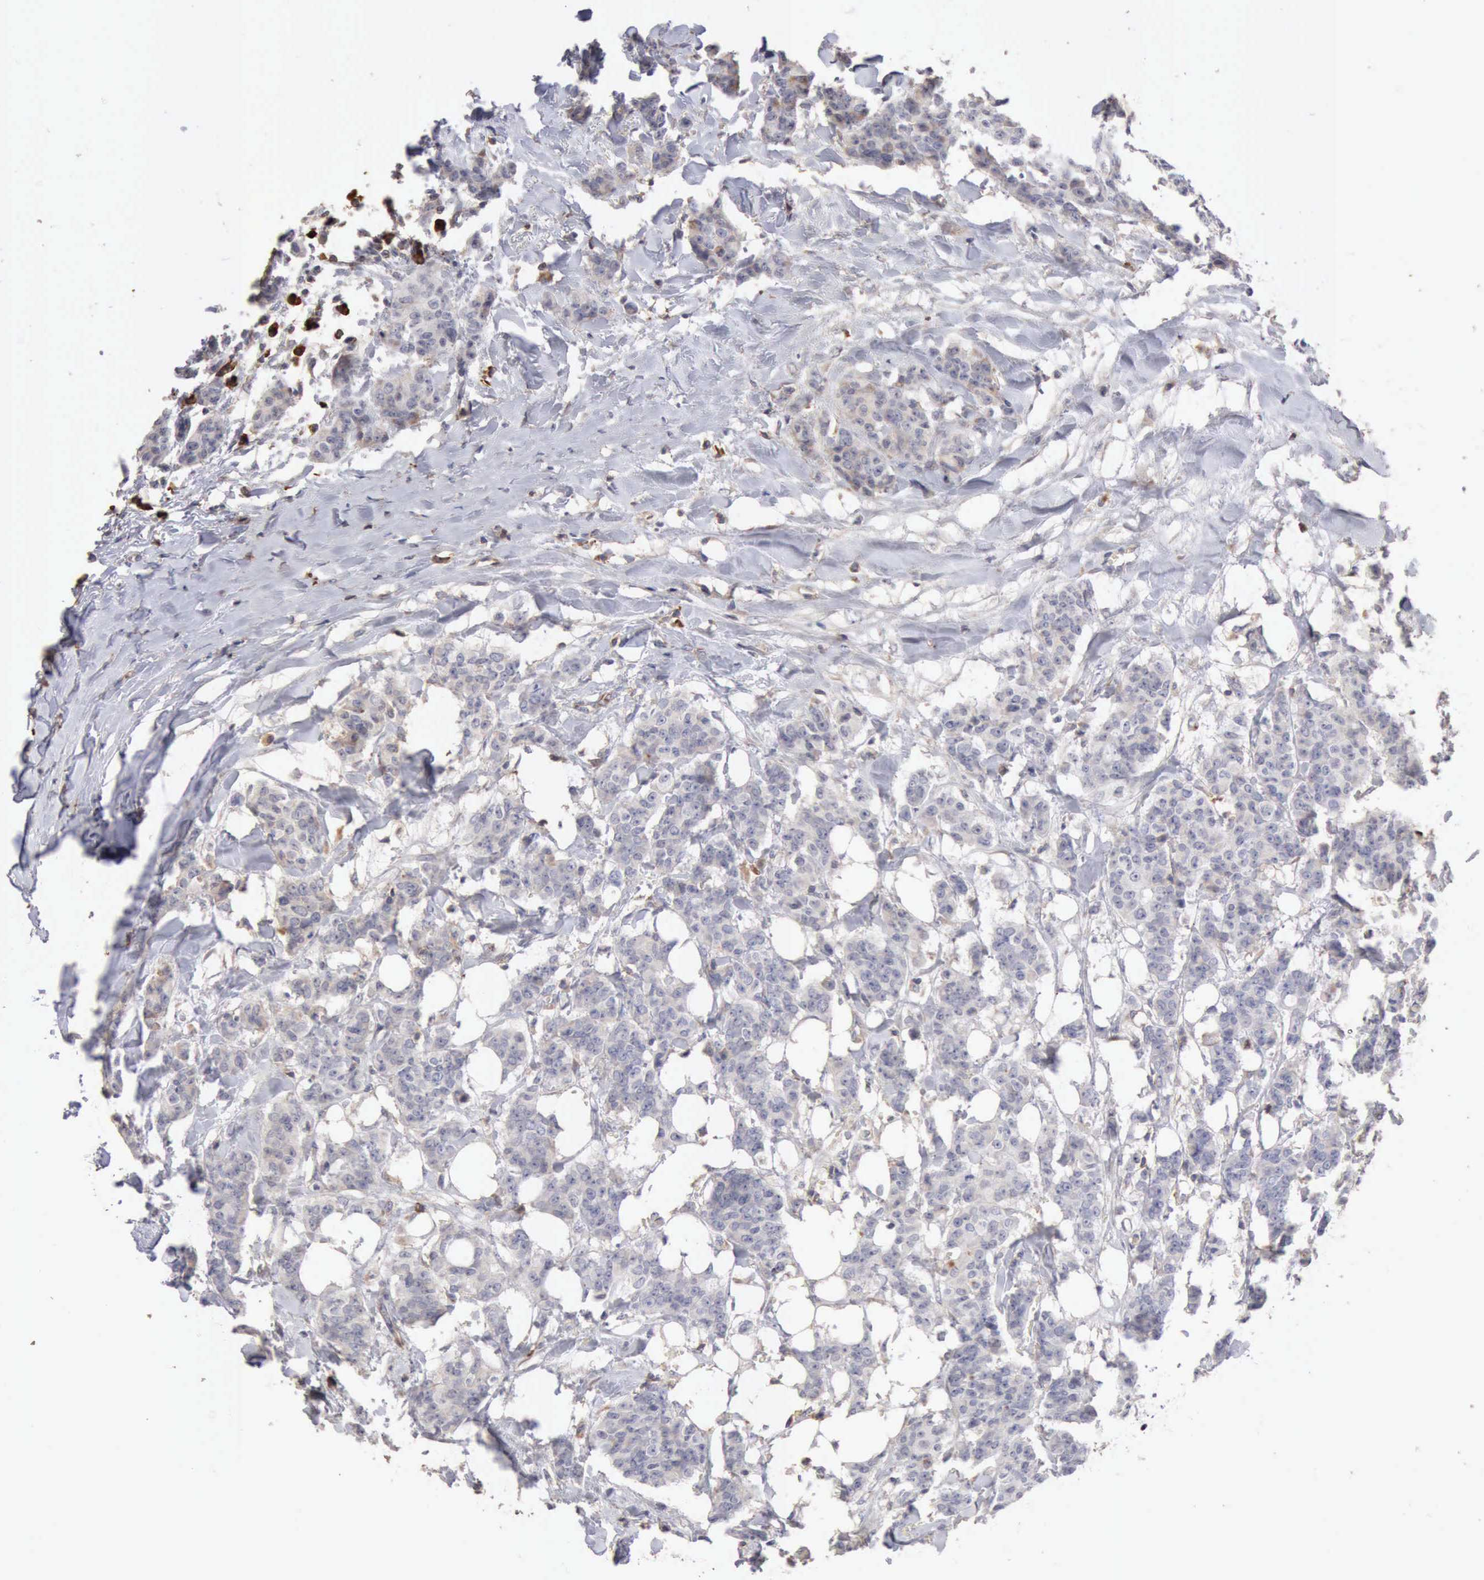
{"staining": {"intensity": "negative", "quantity": "none", "location": "none"}, "tissue": "breast cancer", "cell_type": "Tumor cells", "image_type": "cancer", "snomed": [{"axis": "morphology", "description": "Duct carcinoma"}, {"axis": "topography", "description": "Breast"}], "caption": "Immunohistochemistry (IHC) of invasive ductal carcinoma (breast) demonstrates no positivity in tumor cells.", "gene": "GPR101", "patient": {"sex": "female", "age": 40}}